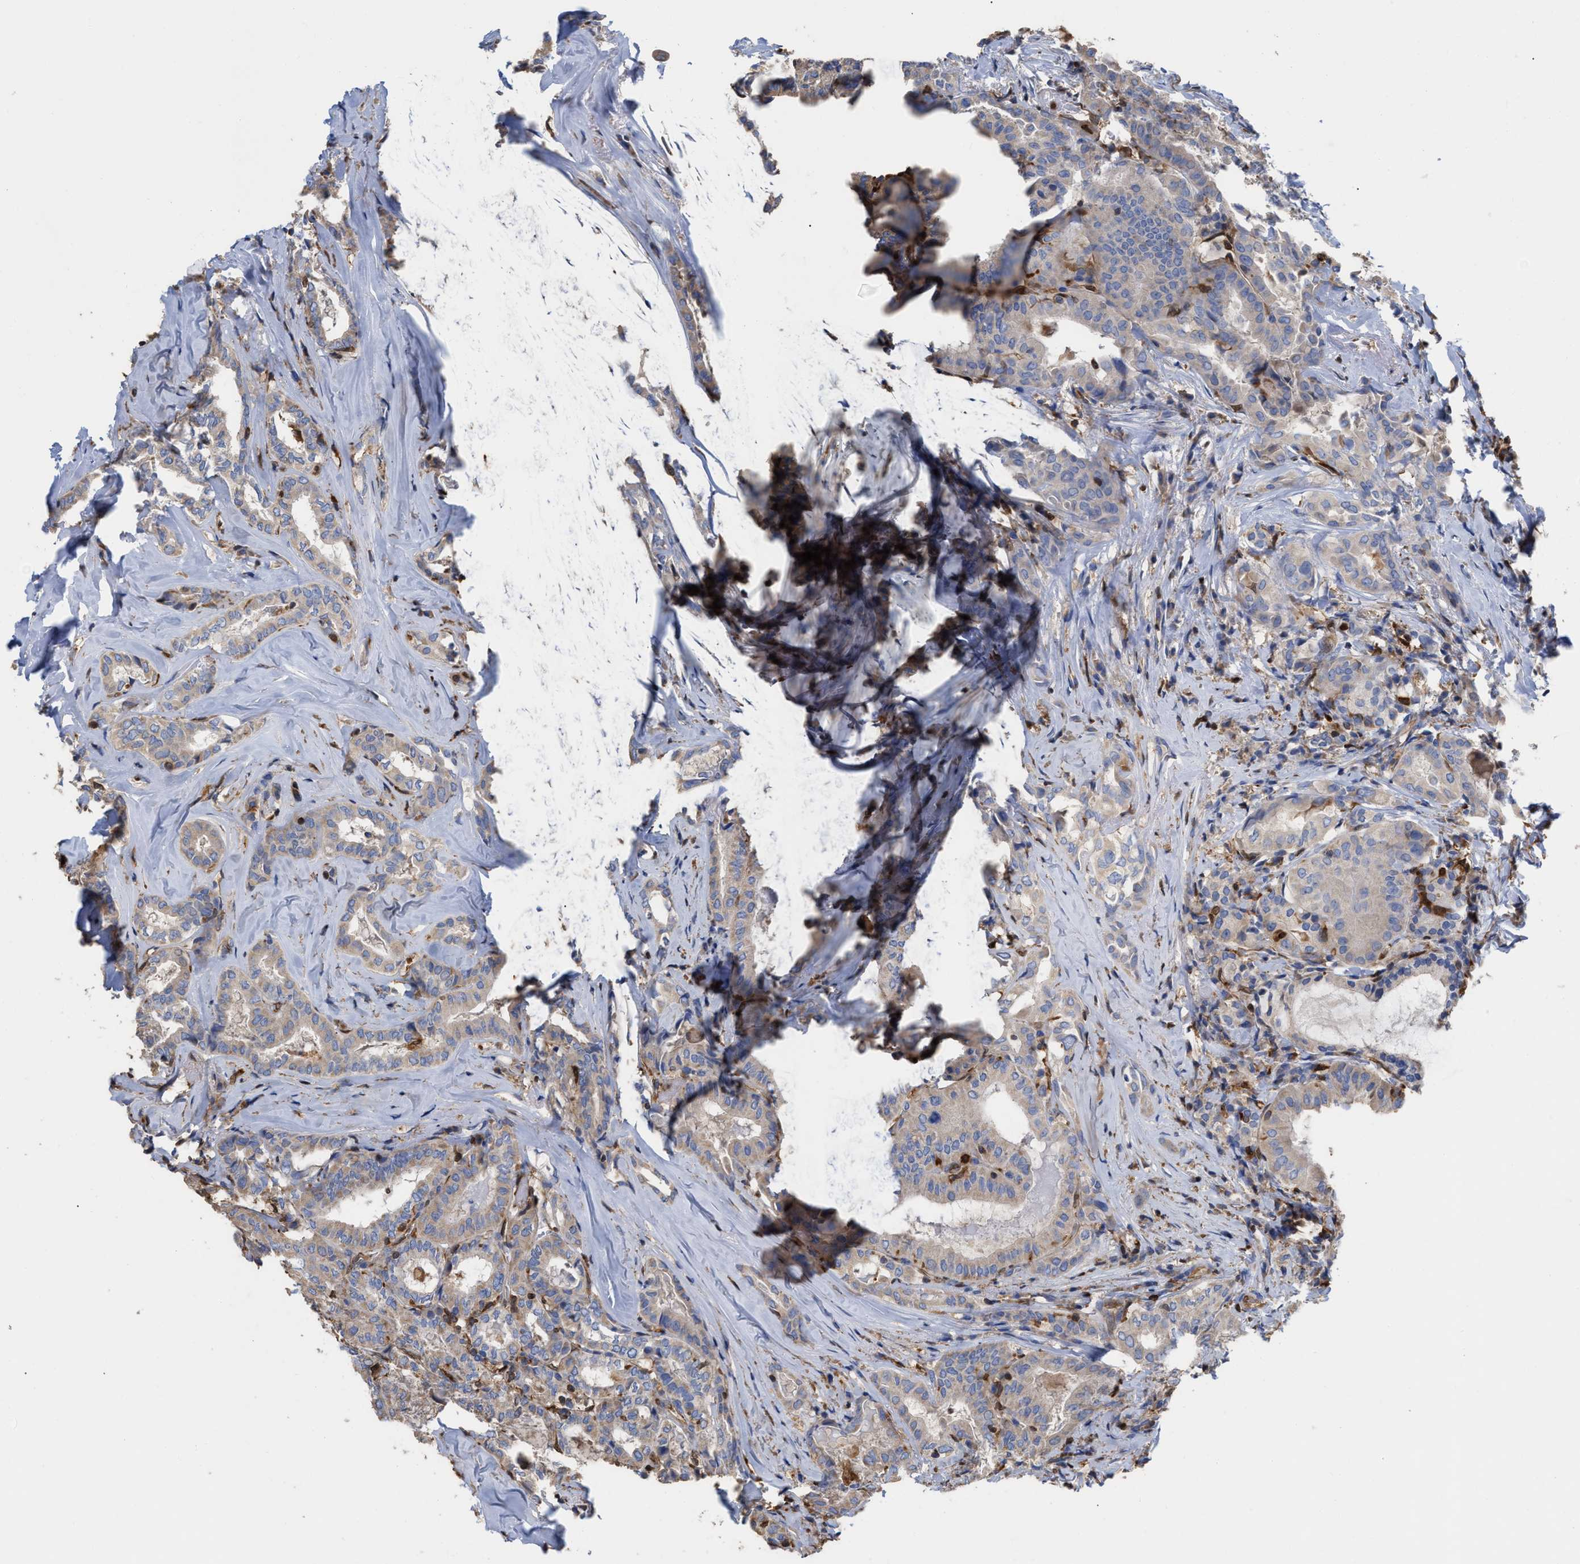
{"staining": {"intensity": "weak", "quantity": "<25%", "location": "cytoplasmic/membranous"}, "tissue": "thyroid cancer", "cell_type": "Tumor cells", "image_type": "cancer", "snomed": [{"axis": "morphology", "description": "Papillary adenocarcinoma, NOS"}, {"axis": "topography", "description": "Thyroid gland"}], "caption": "There is no significant staining in tumor cells of papillary adenocarcinoma (thyroid).", "gene": "GIMAP4", "patient": {"sex": "female", "age": 42}}